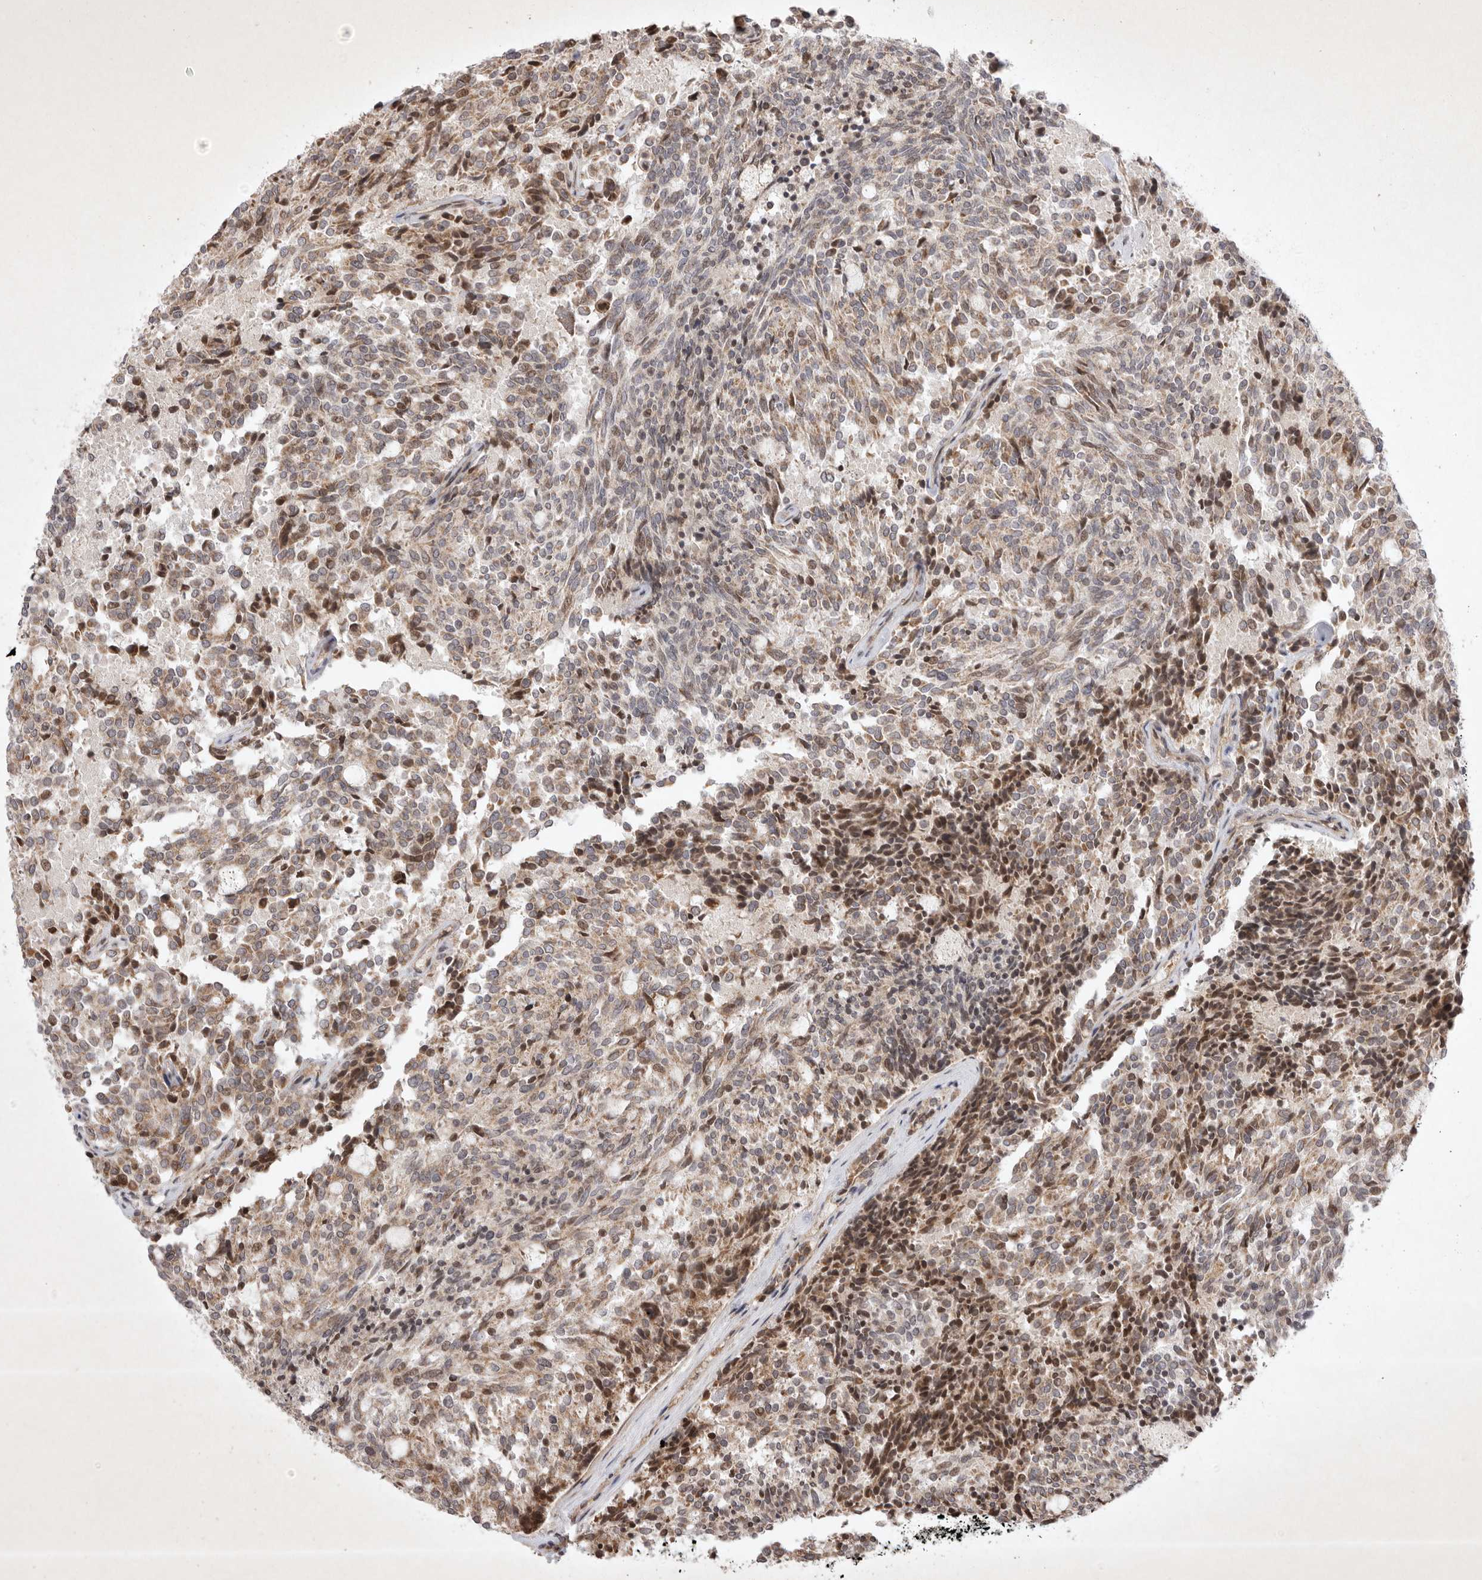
{"staining": {"intensity": "moderate", "quantity": "25%-75%", "location": "cytoplasmic/membranous,nuclear"}, "tissue": "carcinoid", "cell_type": "Tumor cells", "image_type": "cancer", "snomed": [{"axis": "morphology", "description": "Carcinoid, malignant, NOS"}, {"axis": "topography", "description": "Pancreas"}], "caption": "Human carcinoid stained with a protein marker shows moderate staining in tumor cells.", "gene": "EIF2AK1", "patient": {"sex": "female", "age": 54}}